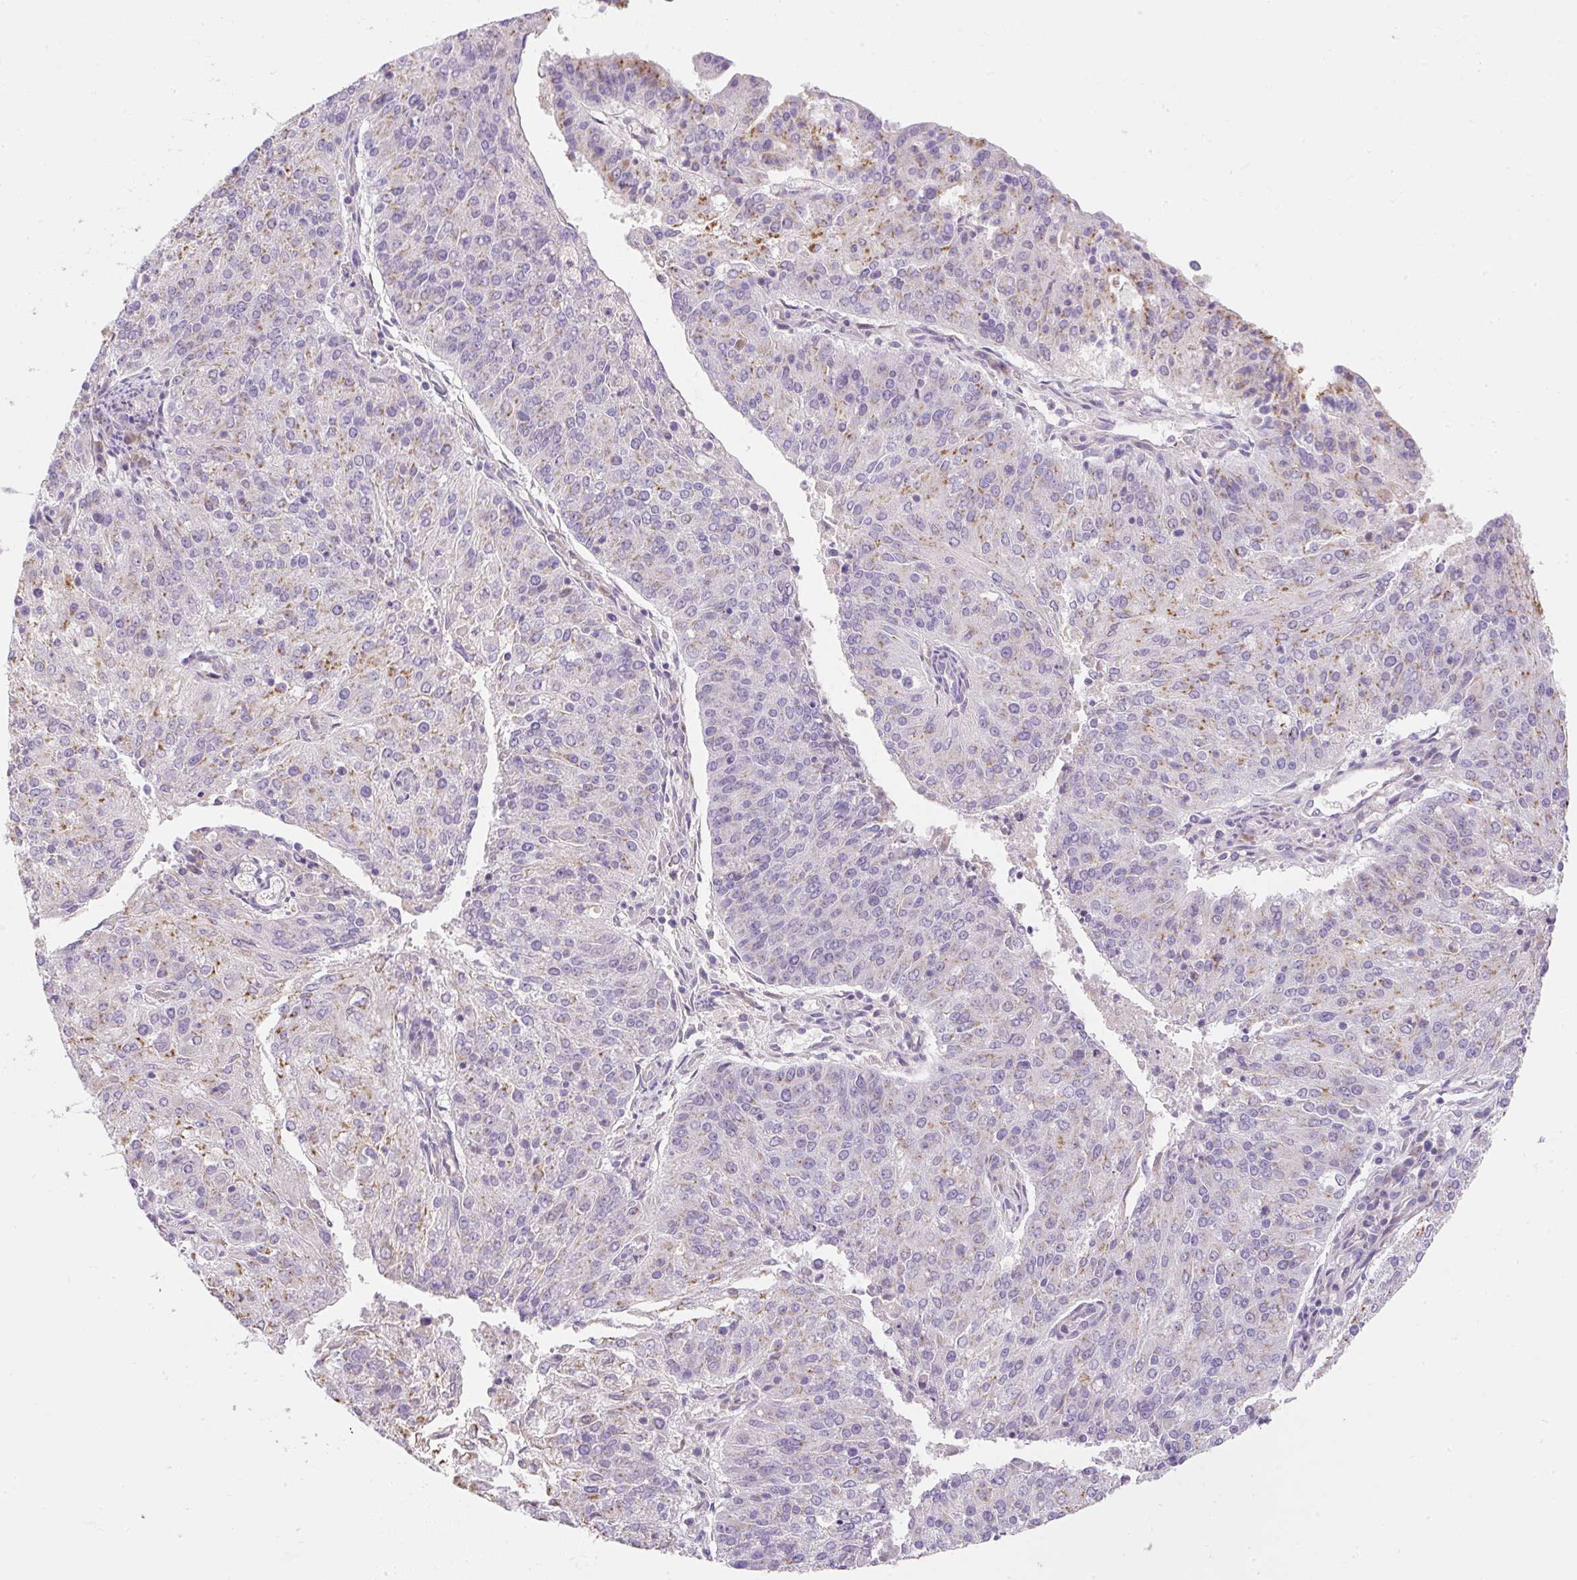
{"staining": {"intensity": "moderate", "quantity": "25%-75%", "location": "cytoplasmic/membranous"}, "tissue": "endometrial cancer", "cell_type": "Tumor cells", "image_type": "cancer", "snomed": [{"axis": "morphology", "description": "Adenocarcinoma, NOS"}, {"axis": "topography", "description": "Endometrium"}], "caption": "Immunohistochemistry photomicrograph of adenocarcinoma (endometrial) stained for a protein (brown), which displays medium levels of moderate cytoplasmic/membranous expression in approximately 25%-75% of tumor cells.", "gene": "DTX4", "patient": {"sex": "female", "age": 82}}